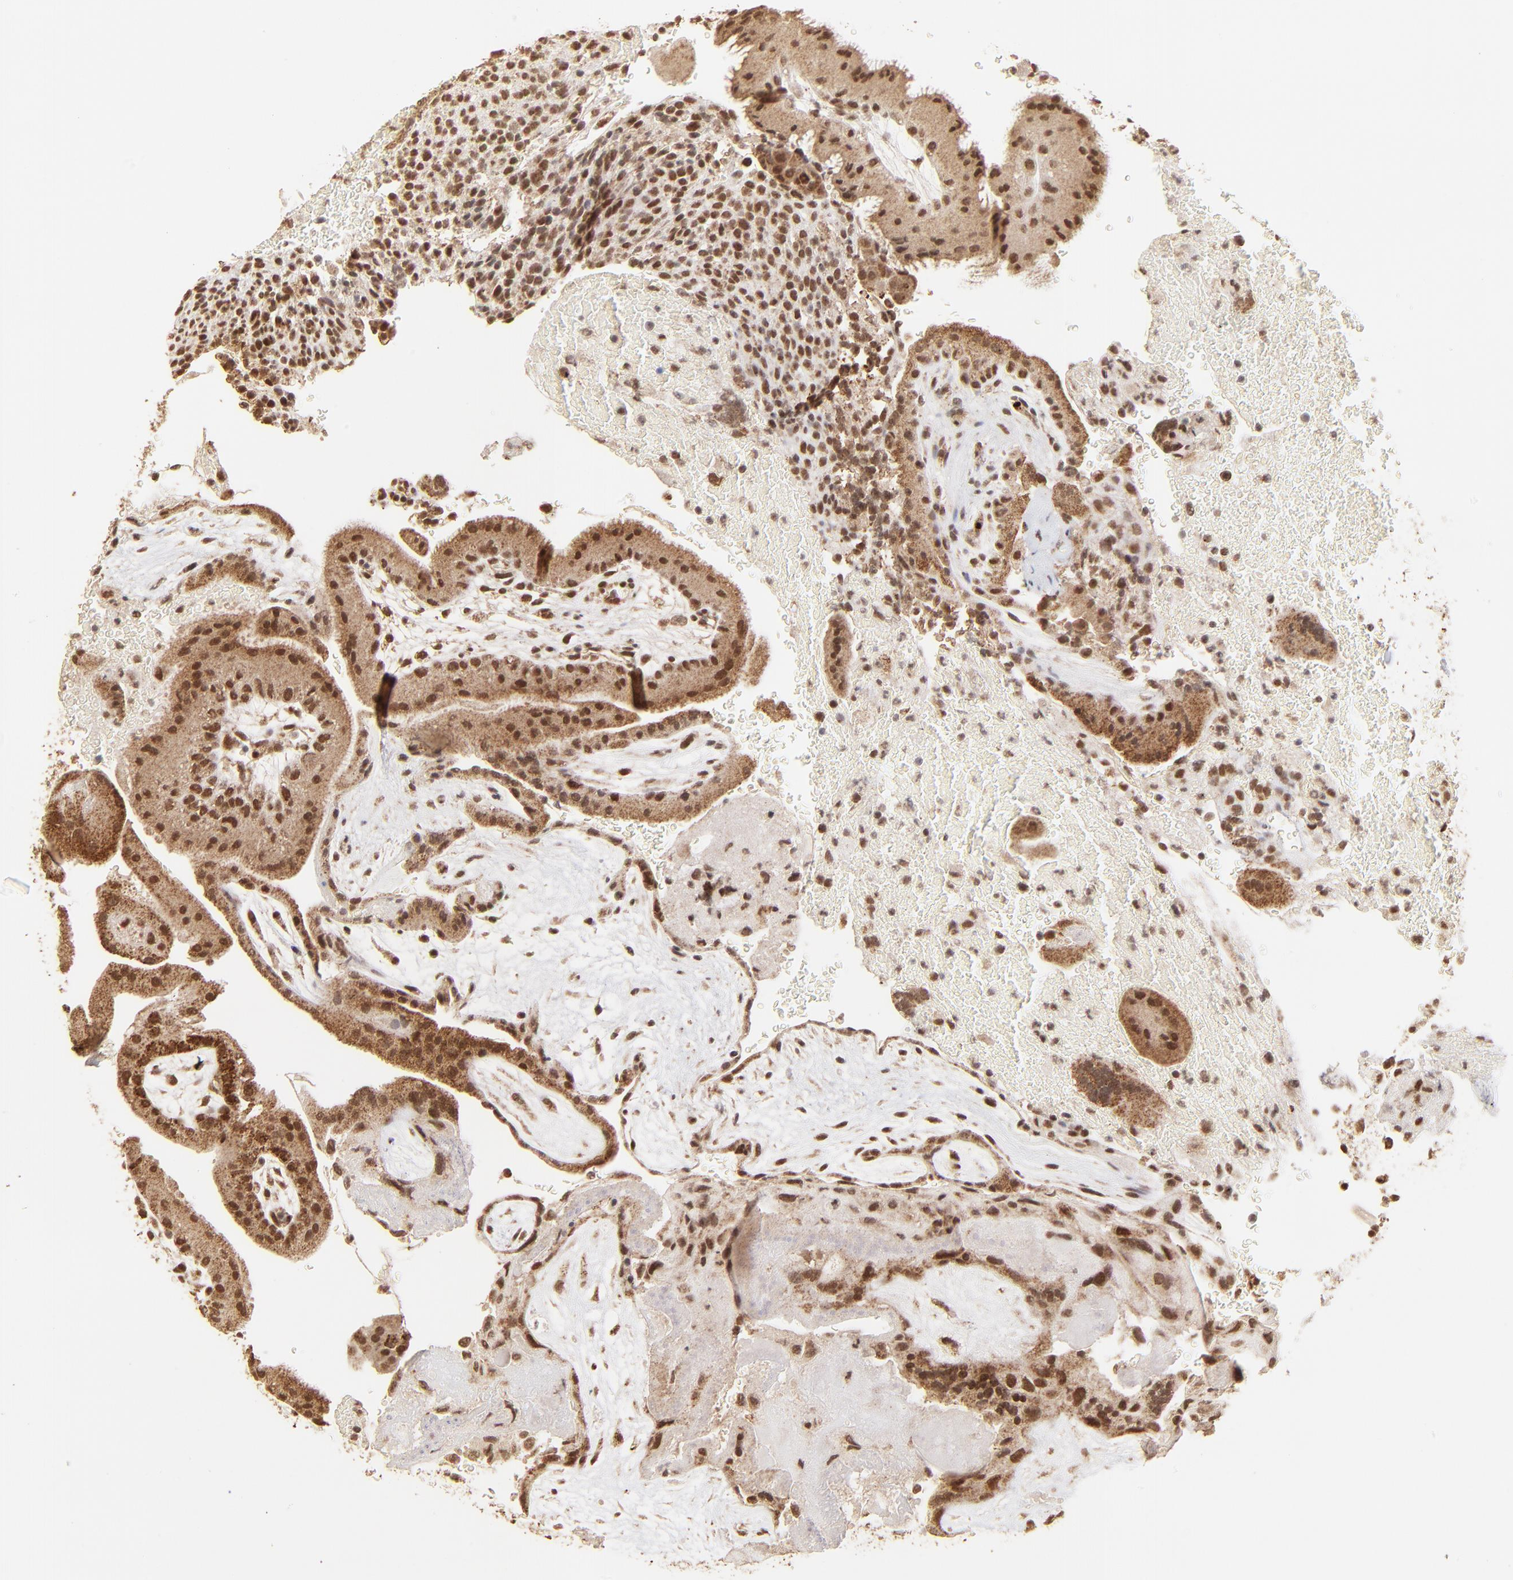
{"staining": {"intensity": "strong", "quantity": ">75%", "location": "nuclear"}, "tissue": "placenta", "cell_type": "Decidual cells", "image_type": "normal", "snomed": [{"axis": "morphology", "description": "Normal tissue, NOS"}, {"axis": "topography", "description": "Placenta"}], "caption": "Immunohistochemistry (IHC) of normal human placenta shows high levels of strong nuclear positivity in about >75% of decidual cells. (DAB = brown stain, brightfield microscopy at high magnification).", "gene": "MED15", "patient": {"sex": "female", "age": 19}}